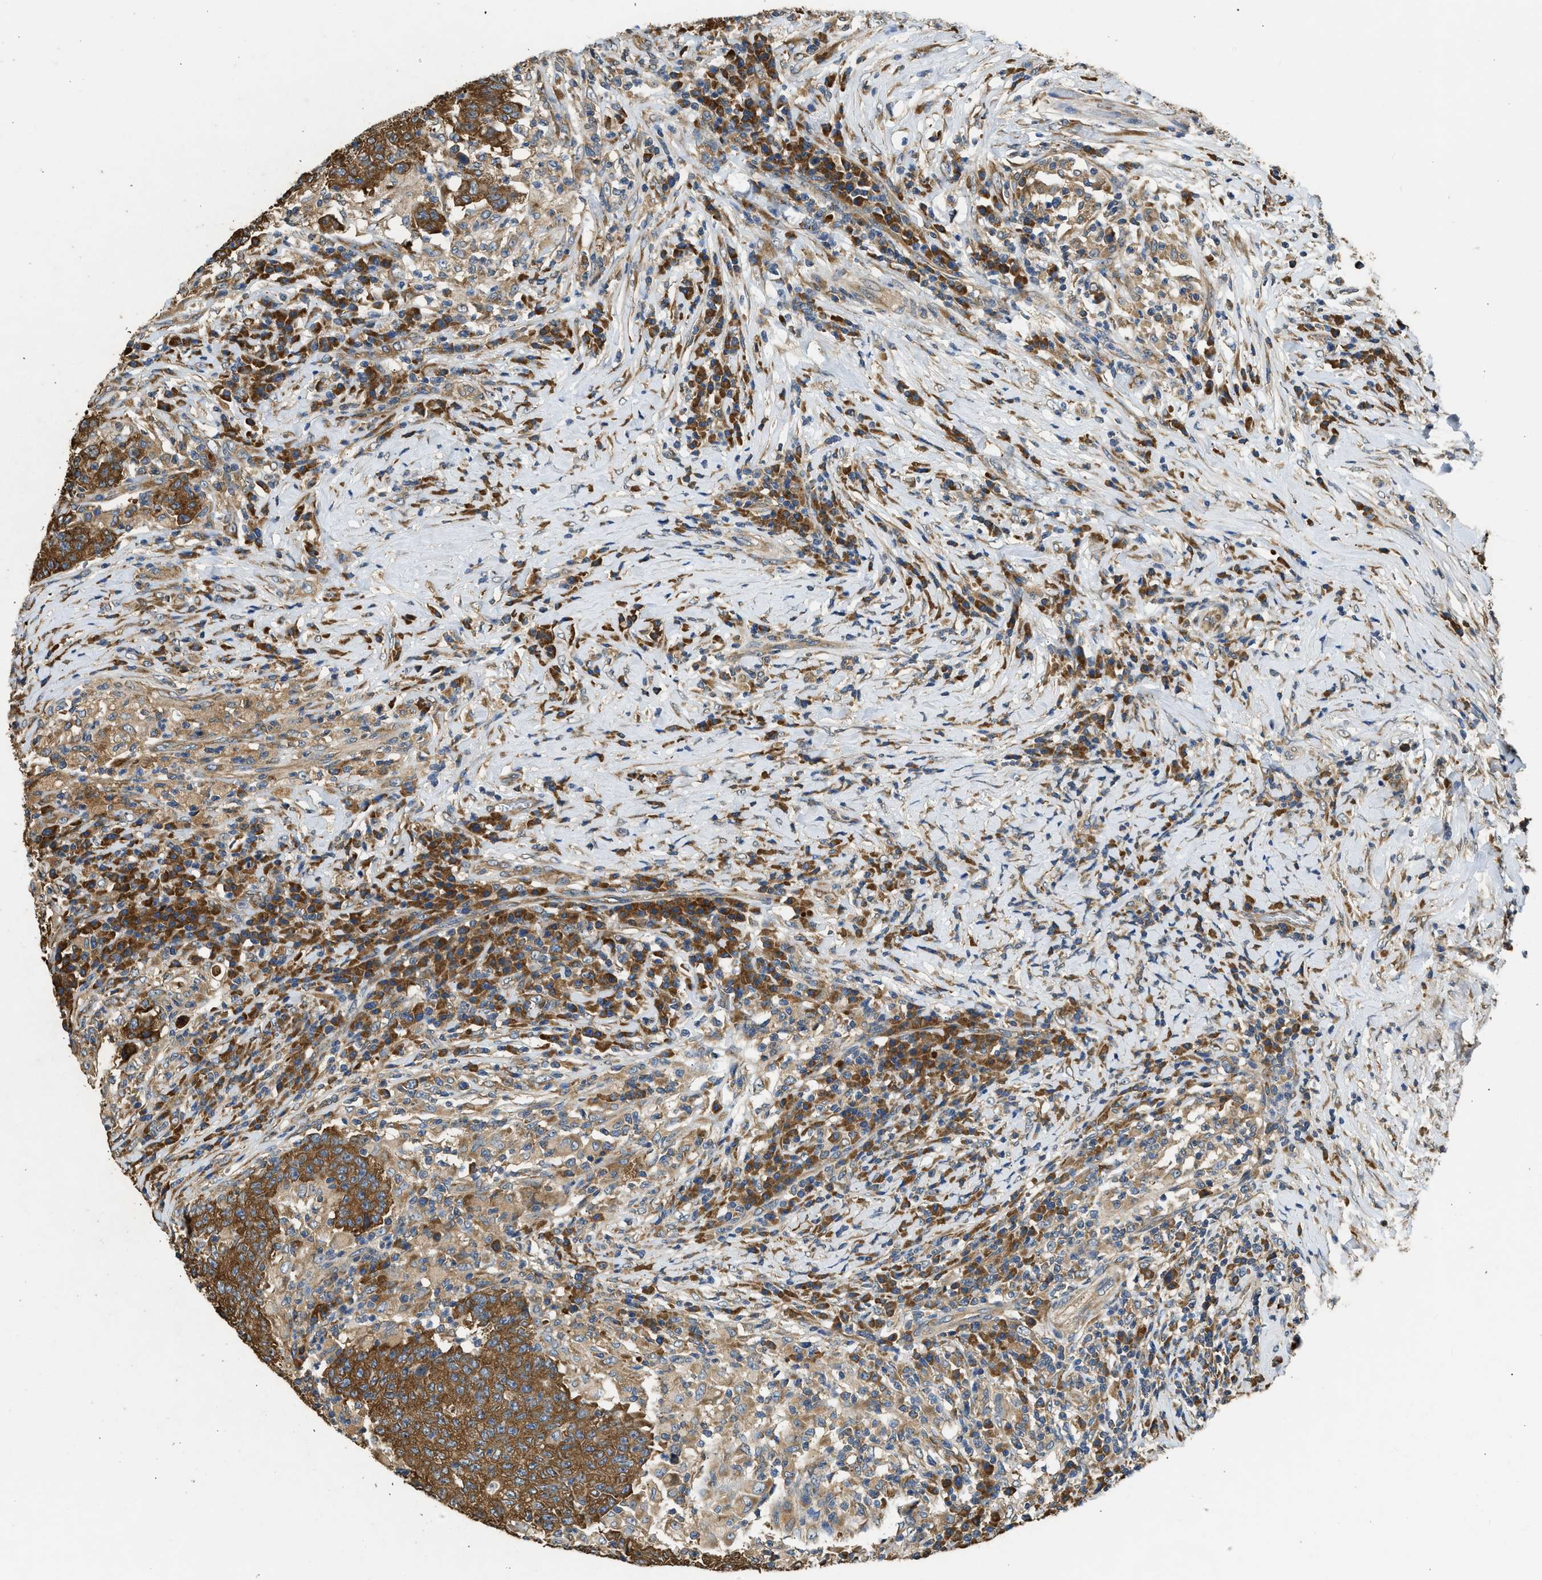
{"staining": {"intensity": "strong", "quantity": ">75%", "location": "cytoplasmic/membranous"}, "tissue": "colorectal cancer", "cell_type": "Tumor cells", "image_type": "cancer", "snomed": [{"axis": "morphology", "description": "Normal tissue, NOS"}, {"axis": "morphology", "description": "Adenocarcinoma, NOS"}, {"axis": "topography", "description": "Colon"}], "caption": "Strong cytoplasmic/membranous positivity is seen in about >75% of tumor cells in colorectal adenocarcinoma.", "gene": "SLC36A4", "patient": {"sex": "female", "age": 75}}